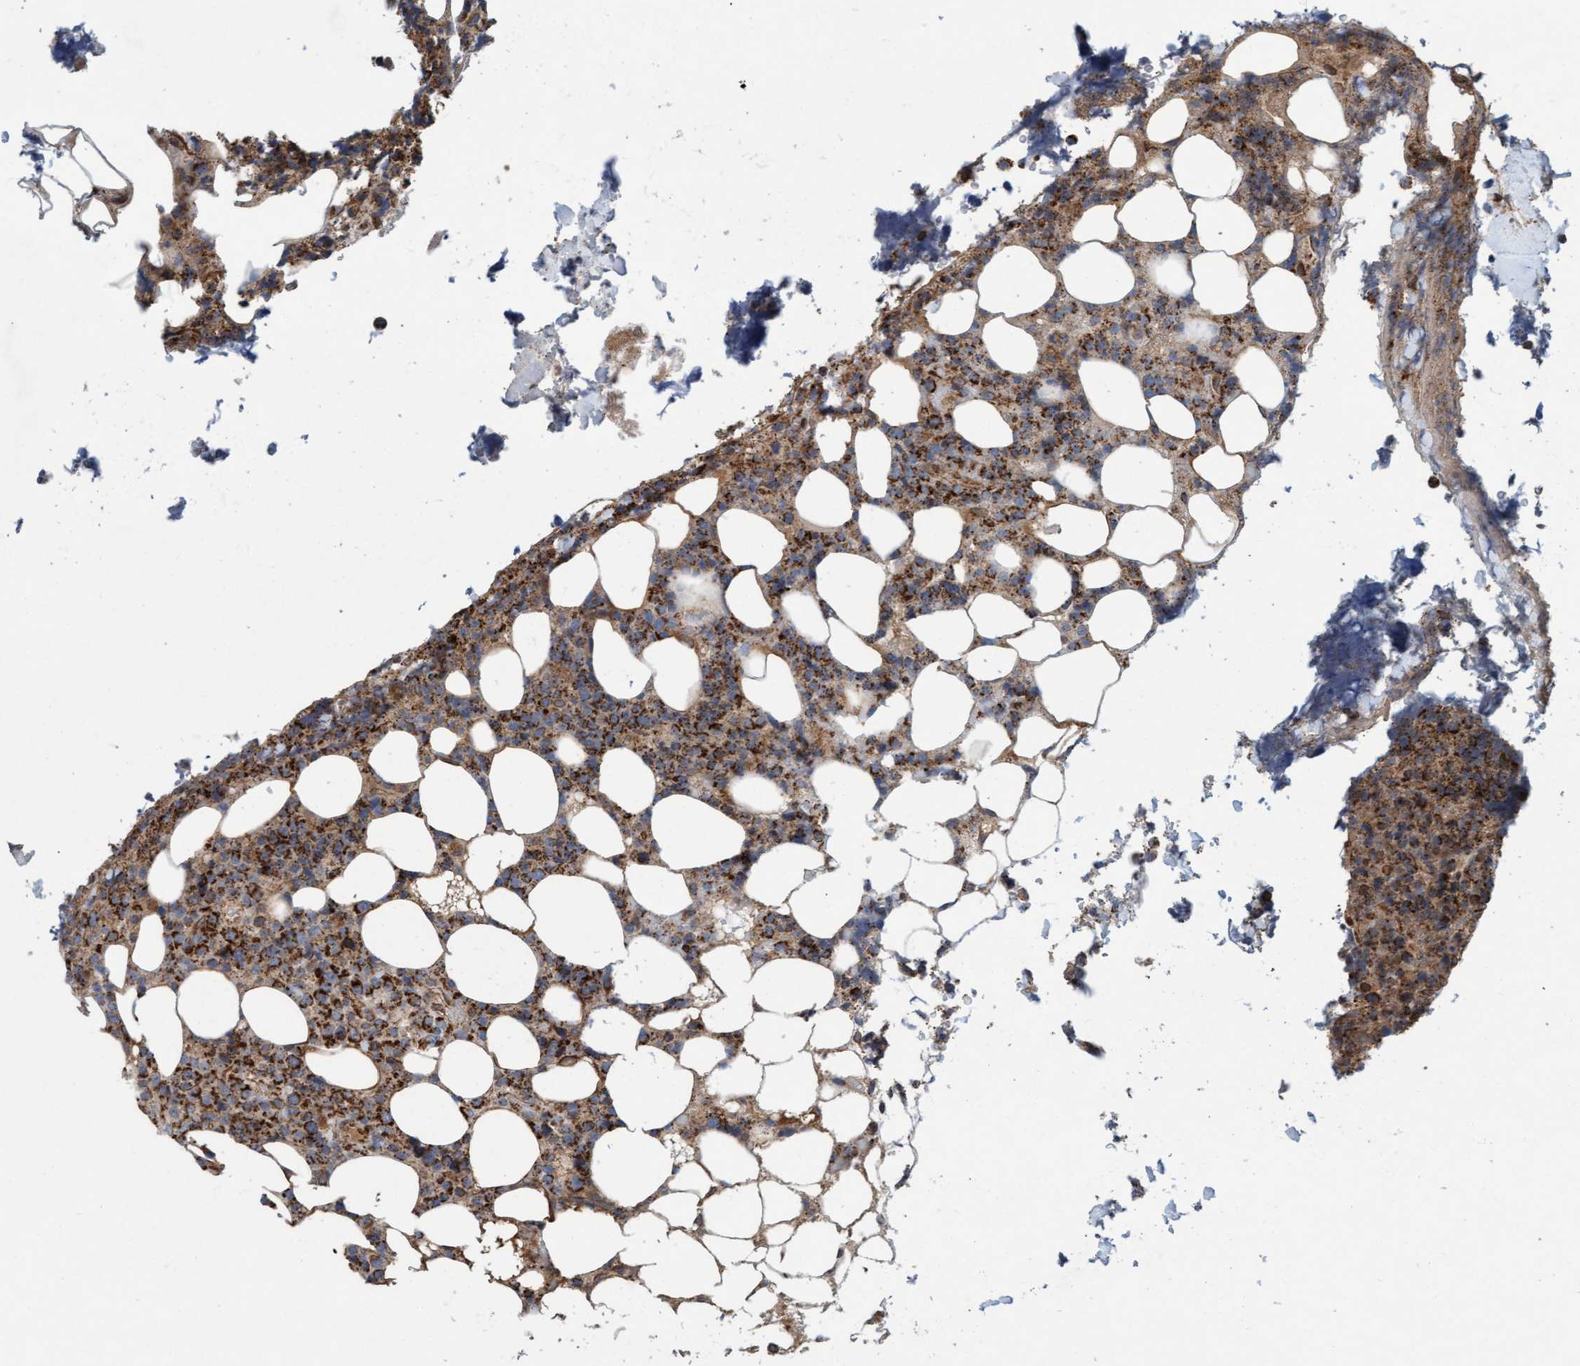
{"staining": {"intensity": "strong", "quantity": ">75%", "location": "cytoplasmic/membranous"}, "tissue": "lymphoma", "cell_type": "Tumor cells", "image_type": "cancer", "snomed": [{"axis": "morphology", "description": "Malignant lymphoma, non-Hodgkin's type, High grade"}, {"axis": "topography", "description": "Lymph node"}], "caption": "An immunohistochemistry photomicrograph of neoplastic tissue is shown. Protein staining in brown highlights strong cytoplasmic/membranous positivity in high-grade malignant lymphoma, non-Hodgkin's type within tumor cells.", "gene": "MRPS23", "patient": {"sex": "male", "age": 13}}